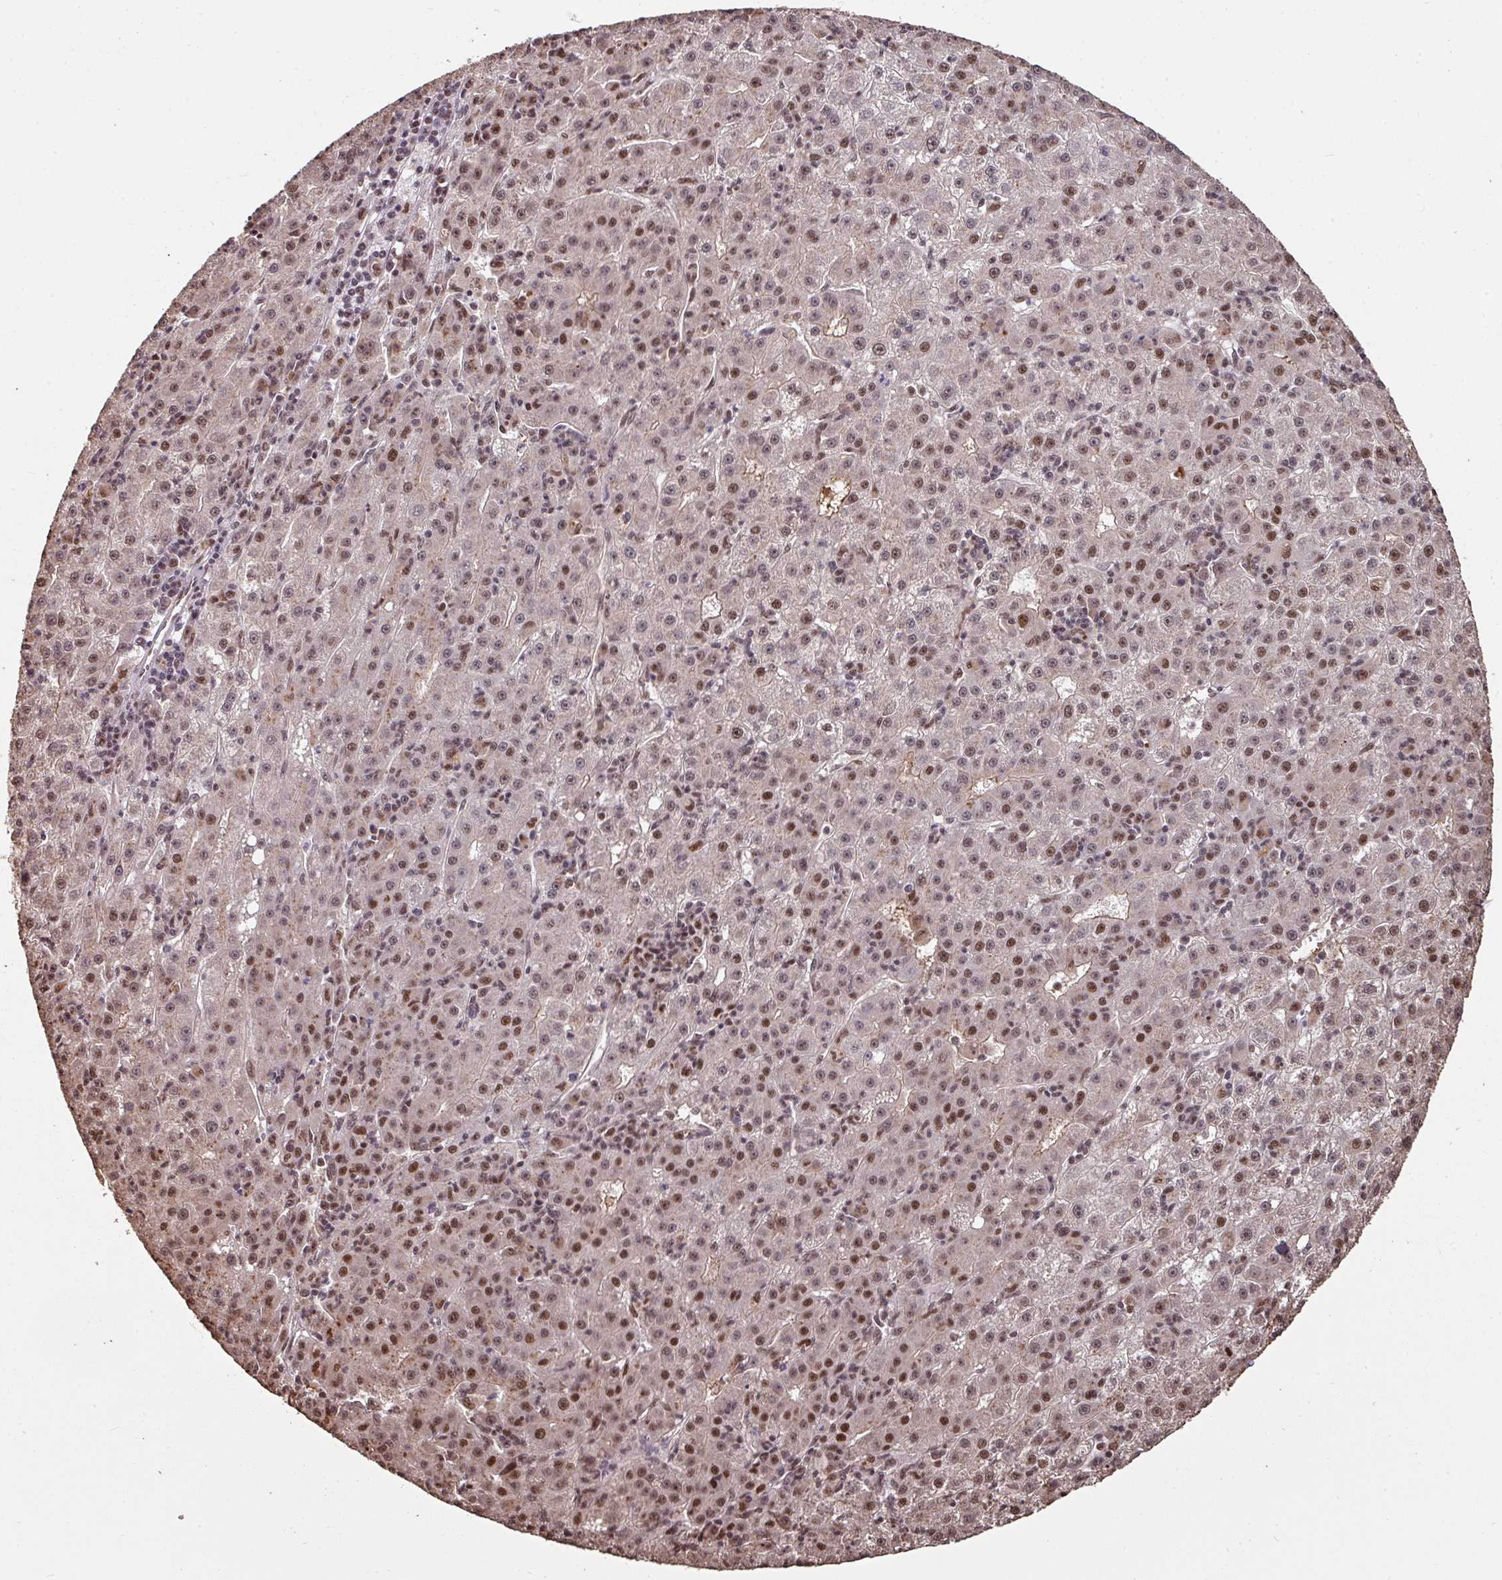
{"staining": {"intensity": "moderate", "quantity": "25%-75%", "location": "nuclear"}, "tissue": "liver cancer", "cell_type": "Tumor cells", "image_type": "cancer", "snomed": [{"axis": "morphology", "description": "Carcinoma, Hepatocellular, NOS"}, {"axis": "topography", "description": "Liver"}], "caption": "Immunohistochemistry (IHC) of human liver cancer demonstrates medium levels of moderate nuclear expression in about 25%-75% of tumor cells.", "gene": "POLD1", "patient": {"sex": "male", "age": 76}}